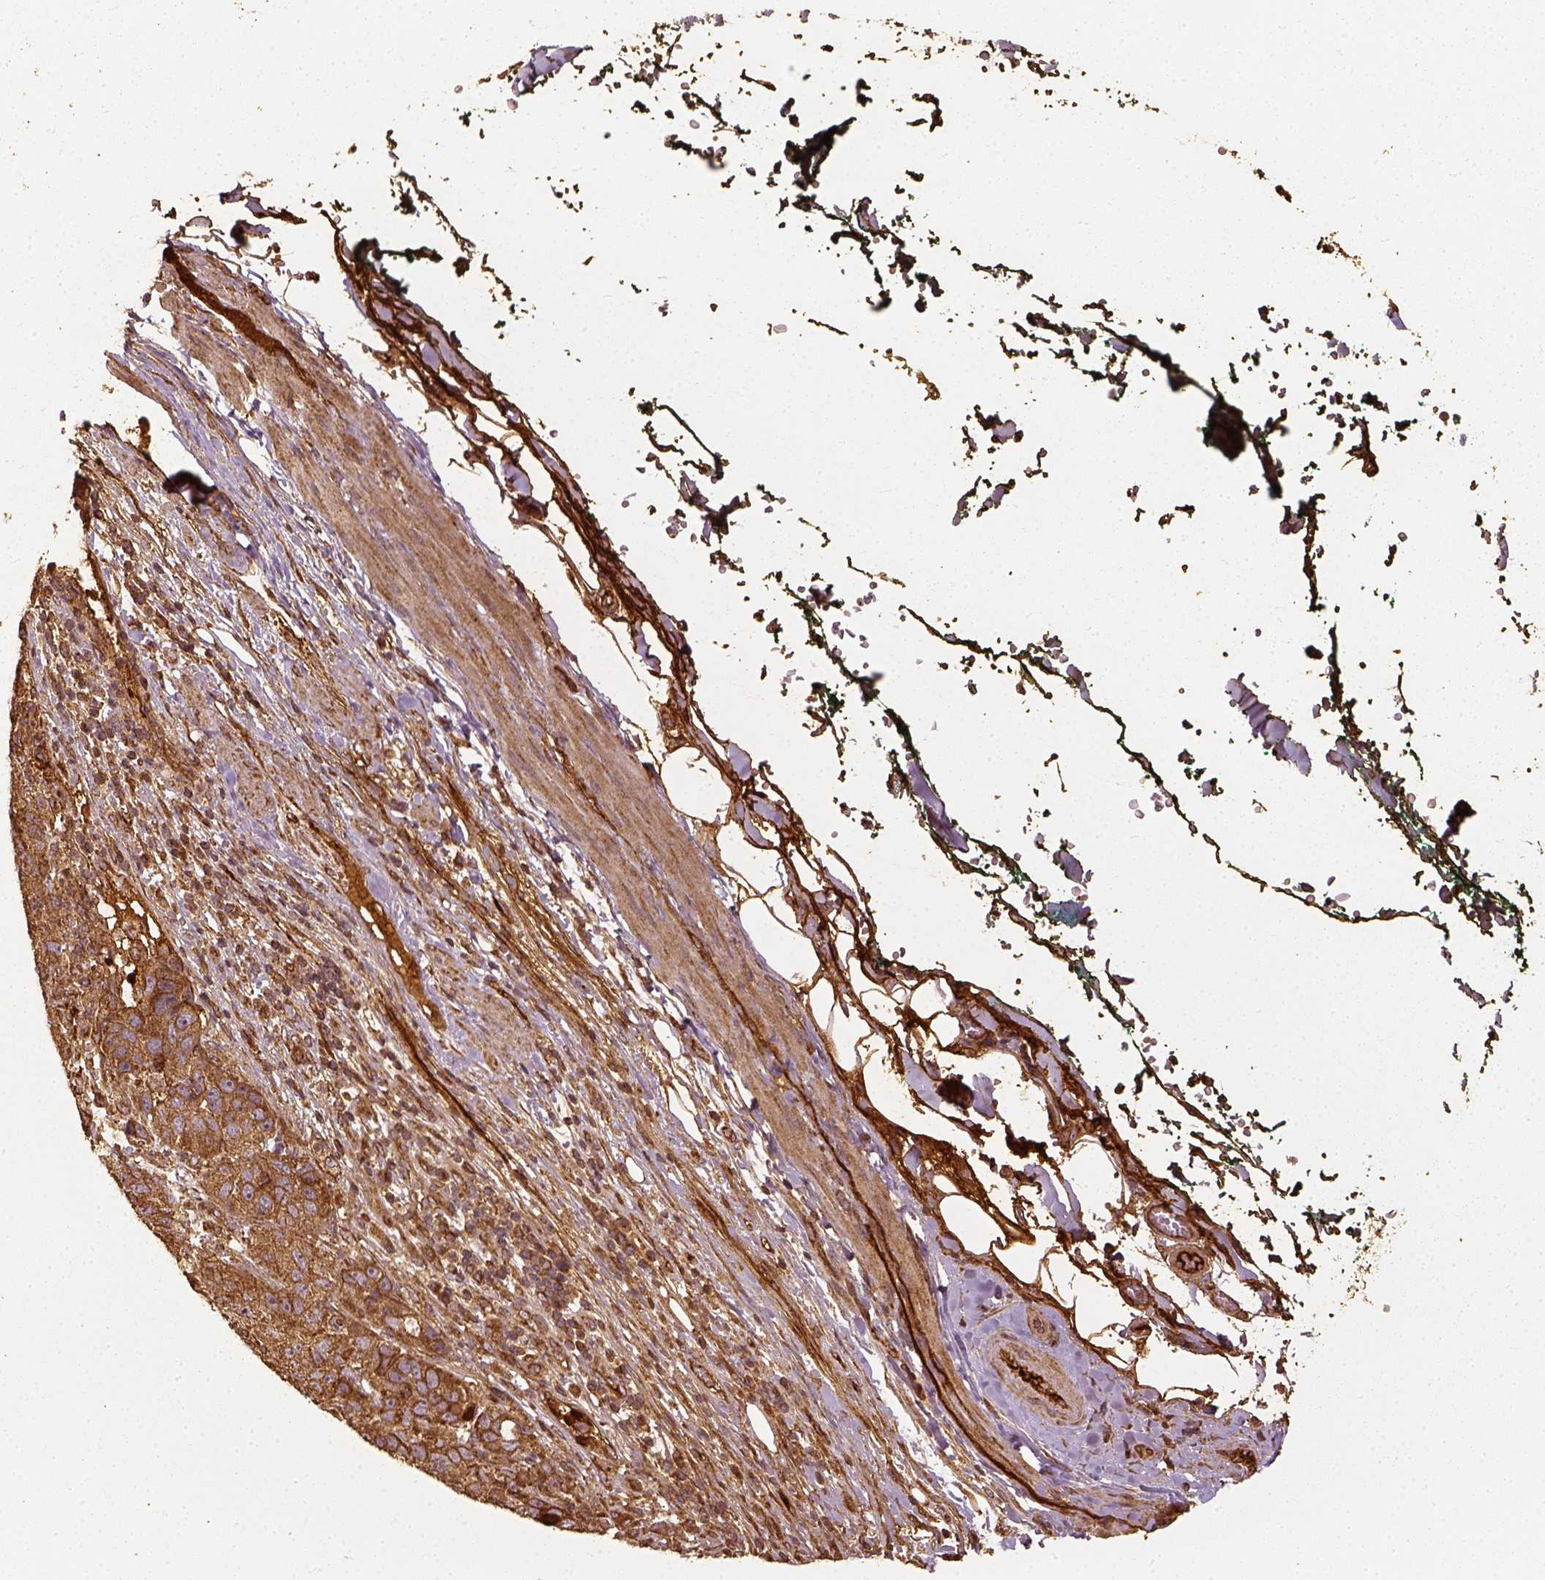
{"staining": {"intensity": "moderate", "quantity": ">75%", "location": "cytoplasmic/membranous"}, "tissue": "pancreatic cancer", "cell_type": "Tumor cells", "image_type": "cancer", "snomed": [{"axis": "morphology", "description": "Adenocarcinoma, NOS"}, {"axis": "topography", "description": "Pancreas"}], "caption": "A photomicrograph of pancreatic cancer (adenocarcinoma) stained for a protein exhibits moderate cytoplasmic/membranous brown staining in tumor cells. The staining was performed using DAB to visualize the protein expression in brown, while the nuclei were stained in blue with hematoxylin (Magnification: 20x).", "gene": "VEGFA", "patient": {"sex": "female", "age": 61}}